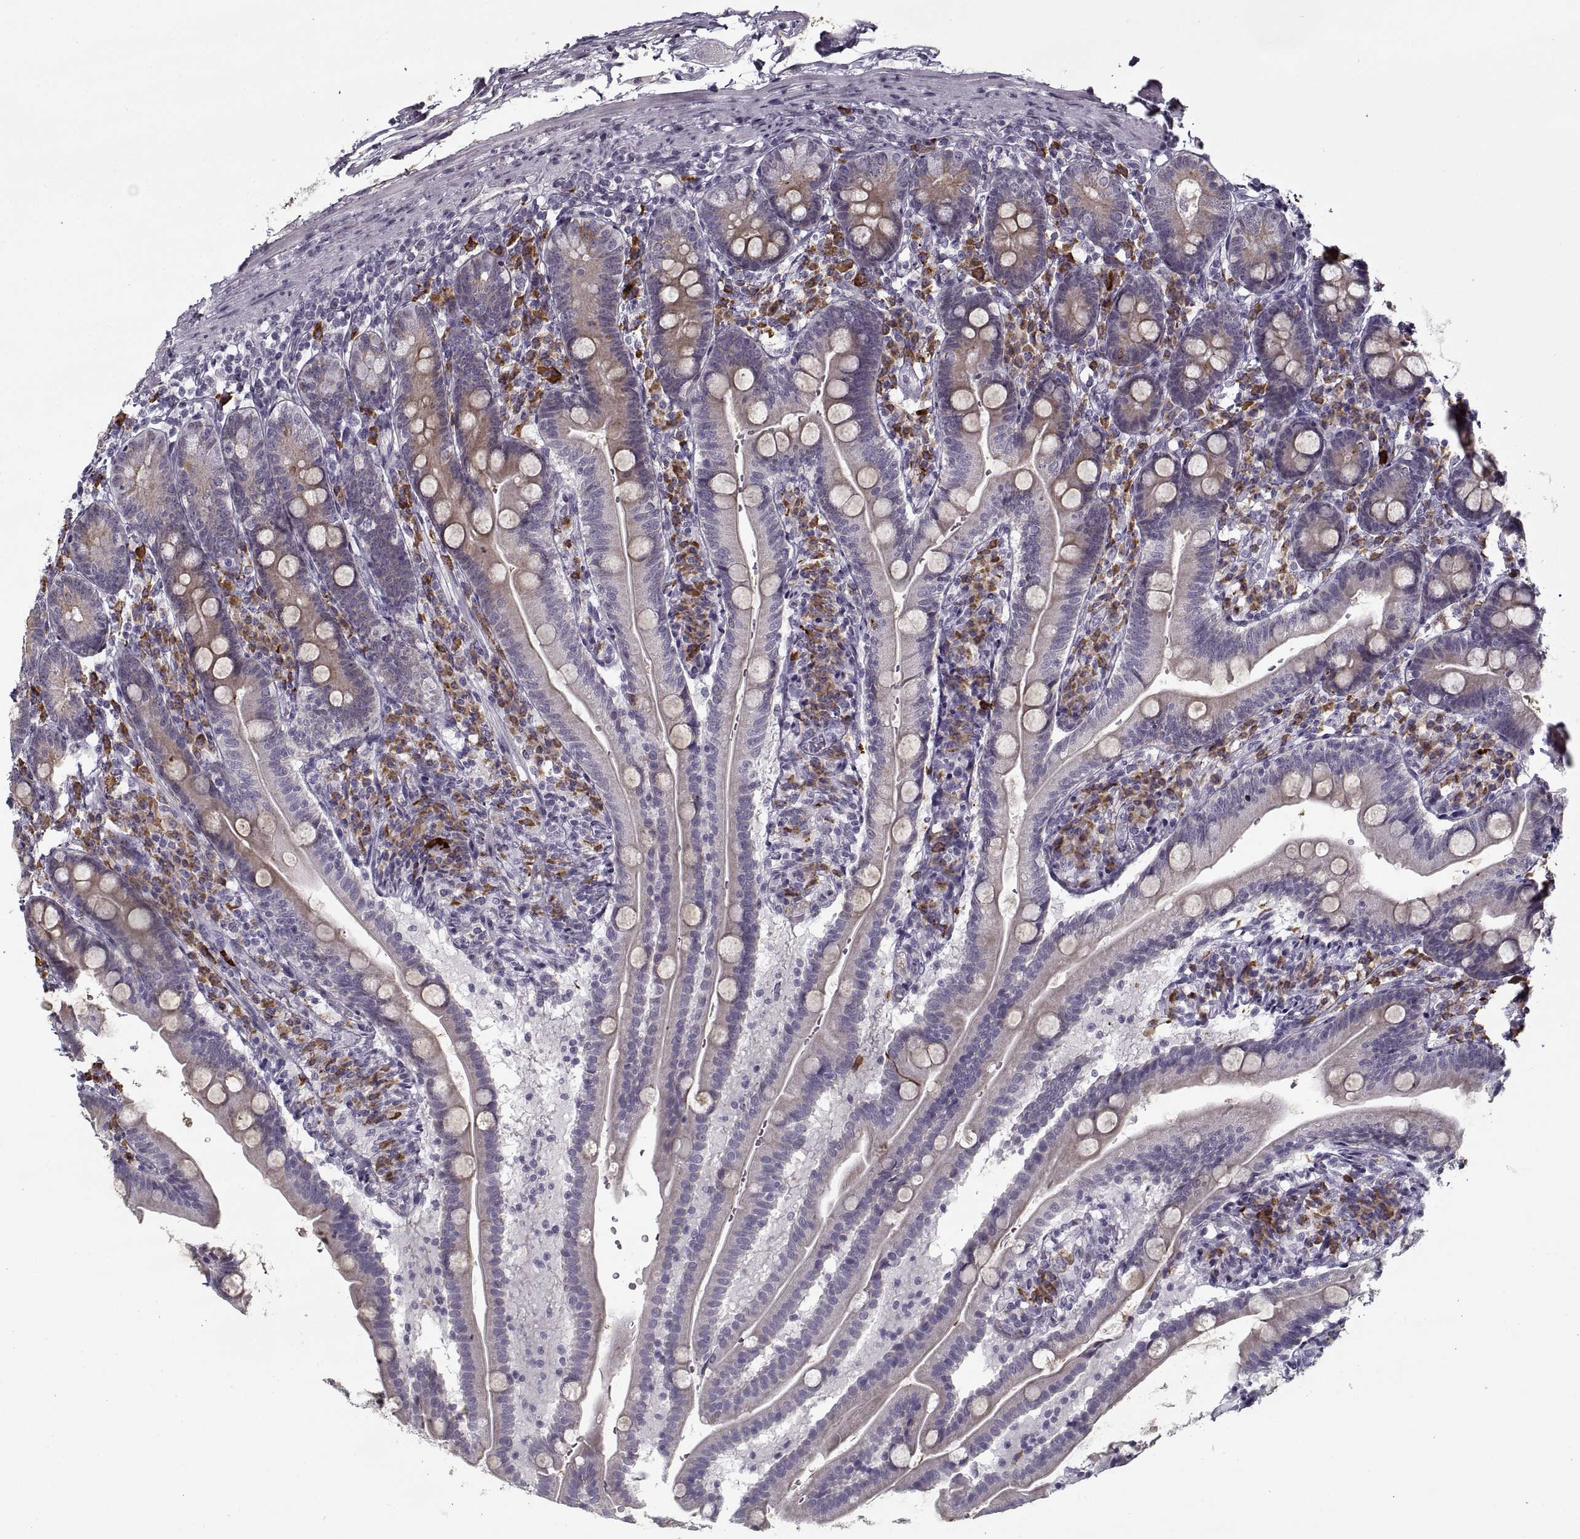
{"staining": {"intensity": "weak", "quantity": "<25%", "location": "cytoplasmic/membranous"}, "tissue": "duodenum", "cell_type": "Glandular cells", "image_type": "normal", "snomed": [{"axis": "morphology", "description": "Normal tissue, NOS"}, {"axis": "topography", "description": "Duodenum"}], "caption": "The histopathology image exhibits no significant expression in glandular cells of duodenum. (DAB (3,3'-diaminobenzidine) immunohistochemistry (IHC) visualized using brightfield microscopy, high magnification).", "gene": "GAD2", "patient": {"sex": "female", "age": 67}}